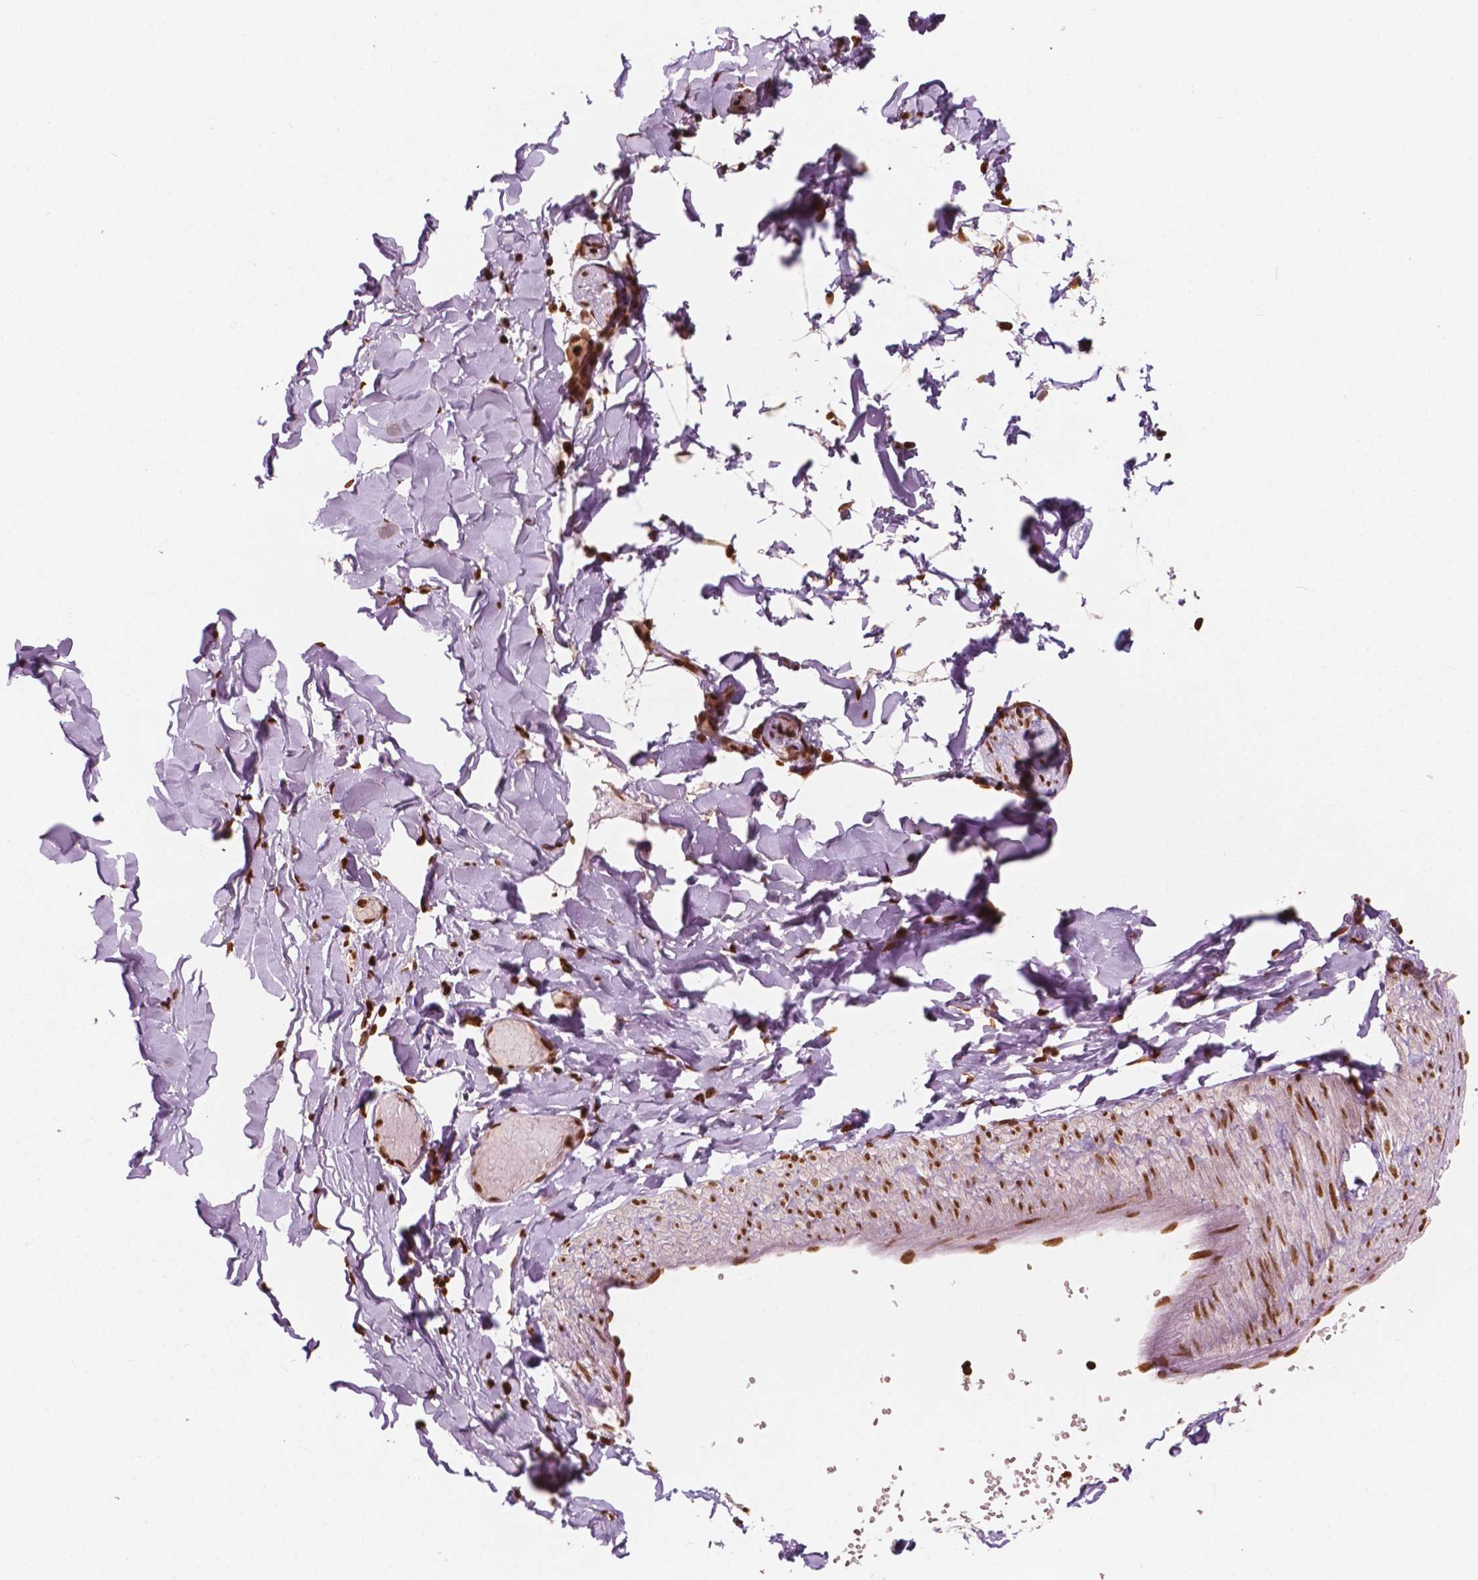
{"staining": {"intensity": "strong", "quantity": ">75%", "location": "nuclear"}, "tissue": "adipose tissue", "cell_type": "Adipocytes", "image_type": "normal", "snomed": [{"axis": "morphology", "description": "Normal tissue, NOS"}, {"axis": "topography", "description": "Gallbladder"}, {"axis": "topography", "description": "Peripheral nerve tissue"}], "caption": "High-magnification brightfield microscopy of unremarkable adipose tissue stained with DAB (3,3'-diaminobenzidine) (brown) and counterstained with hematoxylin (blue). adipocytes exhibit strong nuclear positivity is seen in approximately>75% of cells.", "gene": "H3C7", "patient": {"sex": "female", "age": 45}}